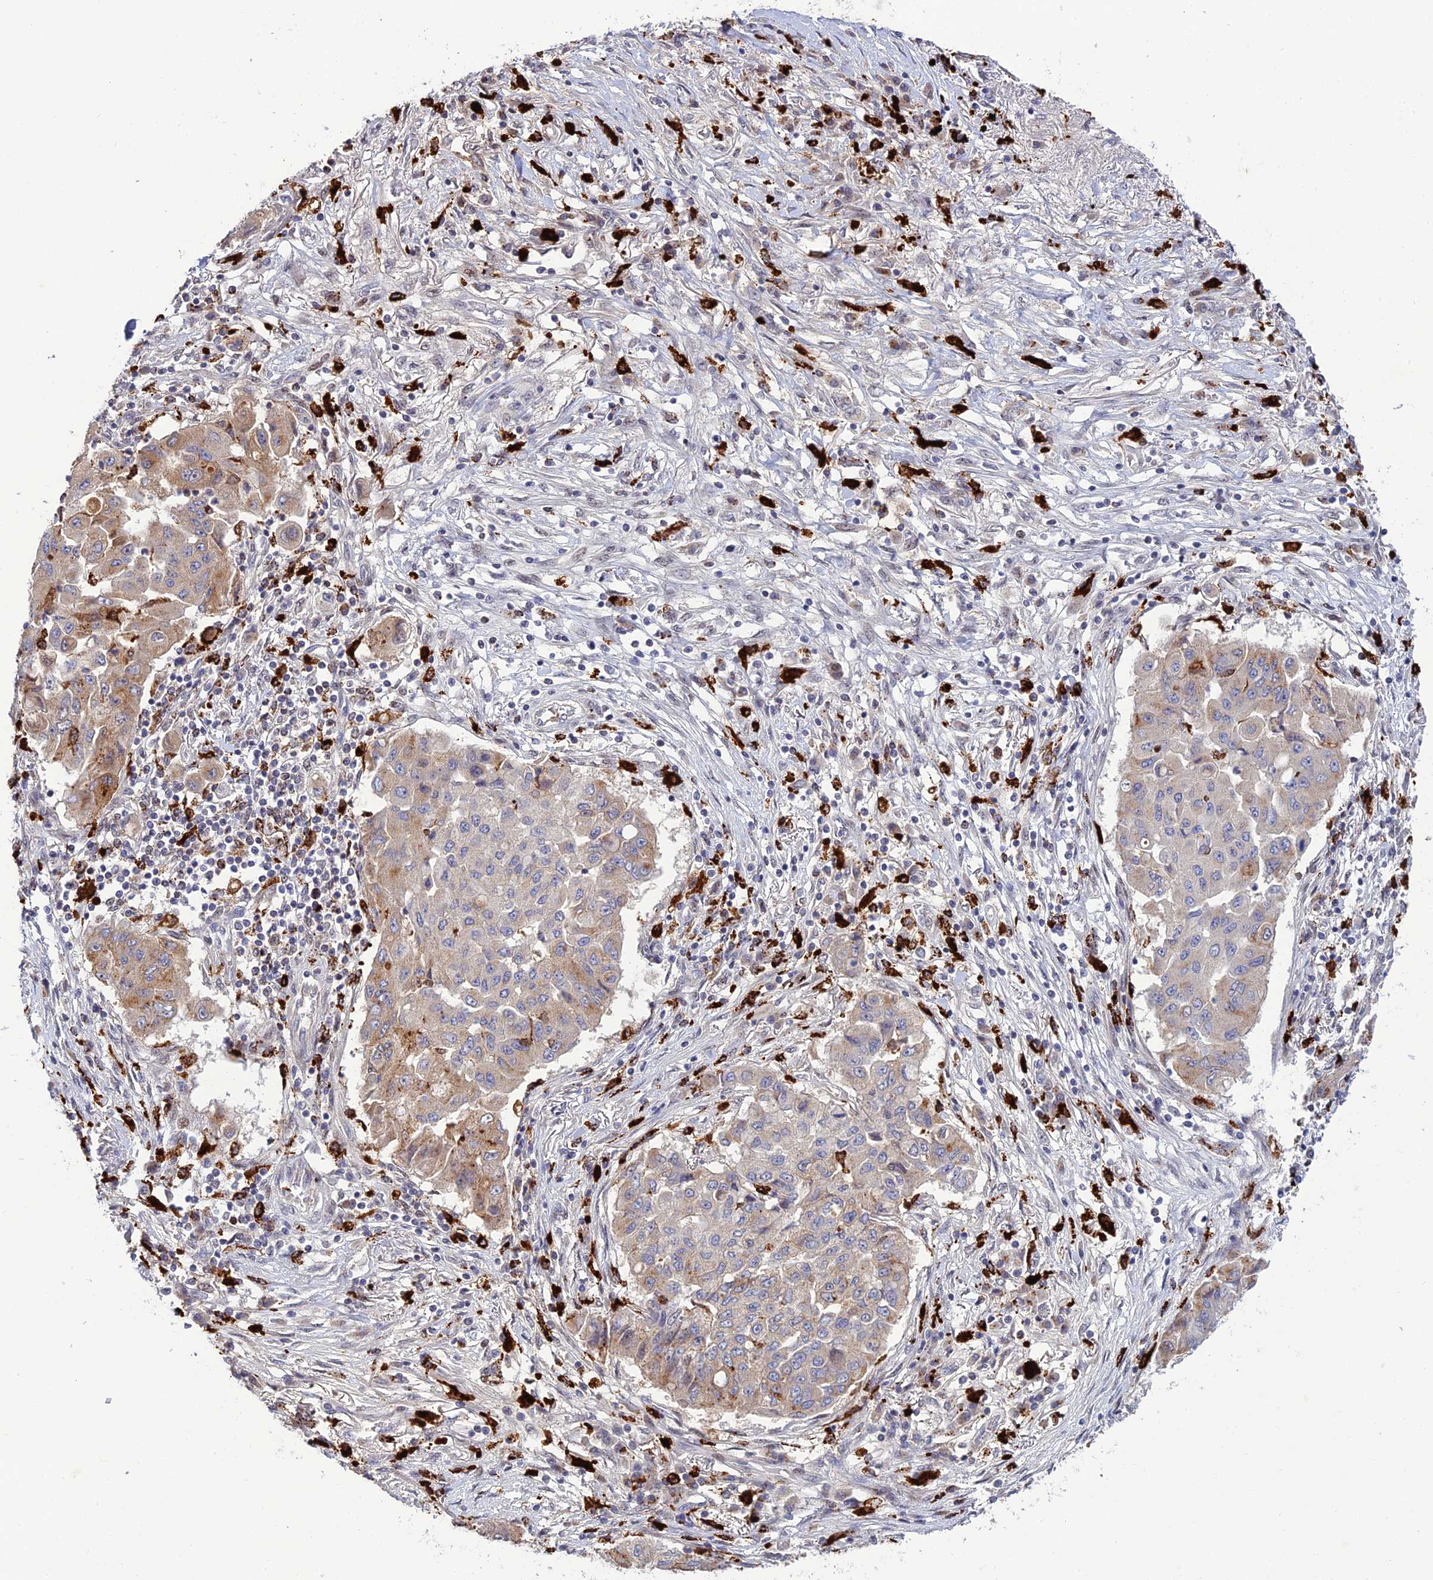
{"staining": {"intensity": "moderate", "quantity": "<25%", "location": "cytoplasmic/membranous"}, "tissue": "lung cancer", "cell_type": "Tumor cells", "image_type": "cancer", "snomed": [{"axis": "morphology", "description": "Squamous cell carcinoma, NOS"}, {"axis": "topography", "description": "Lung"}], "caption": "A brown stain shows moderate cytoplasmic/membranous expression of a protein in lung squamous cell carcinoma tumor cells. (DAB (3,3'-diaminobenzidine) = brown stain, brightfield microscopy at high magnification).", "gene": "HIC1", "patient": {"sex": "male", "age": 74}}